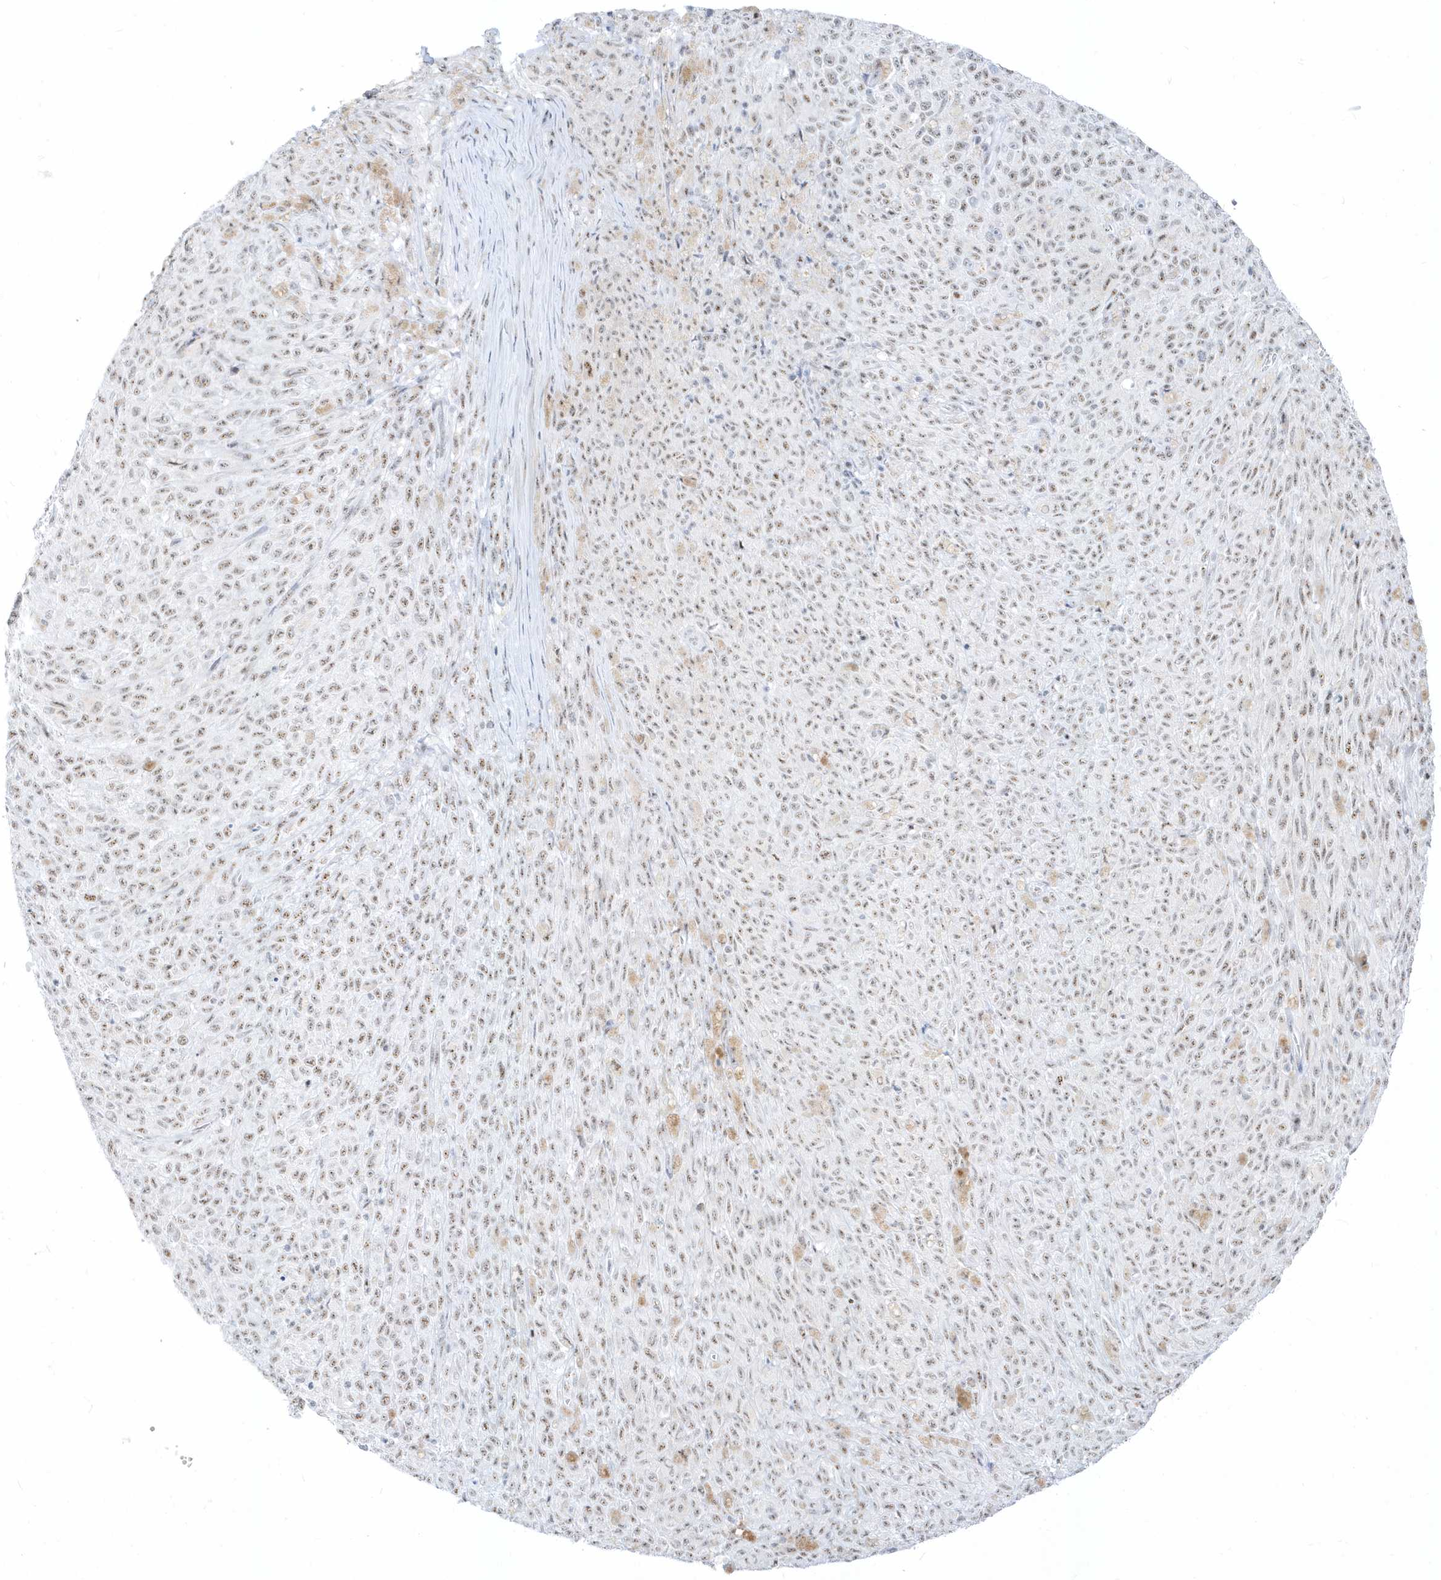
{"staining": {"intensity": "weak", "quantity": ">75%", "location": "nuclear"}, "tissue": "melanoma", "cell_type": "Tumor cells", "image_type": "cancer", "snomed": [{"axis": "morphology", "description": "Malignant melanoma, NOS"}, {"axis": "topography", "description": "Skin"}], "caption": "High-power microscopy captured an immunohistochemistry (IHC) histopathology image of malignant melanoma, revealing weak nuclear positivity in about >75% of tumor cells.", "gene": "PLEKHN1", "patient": {"sex": "female", "age": 82}}